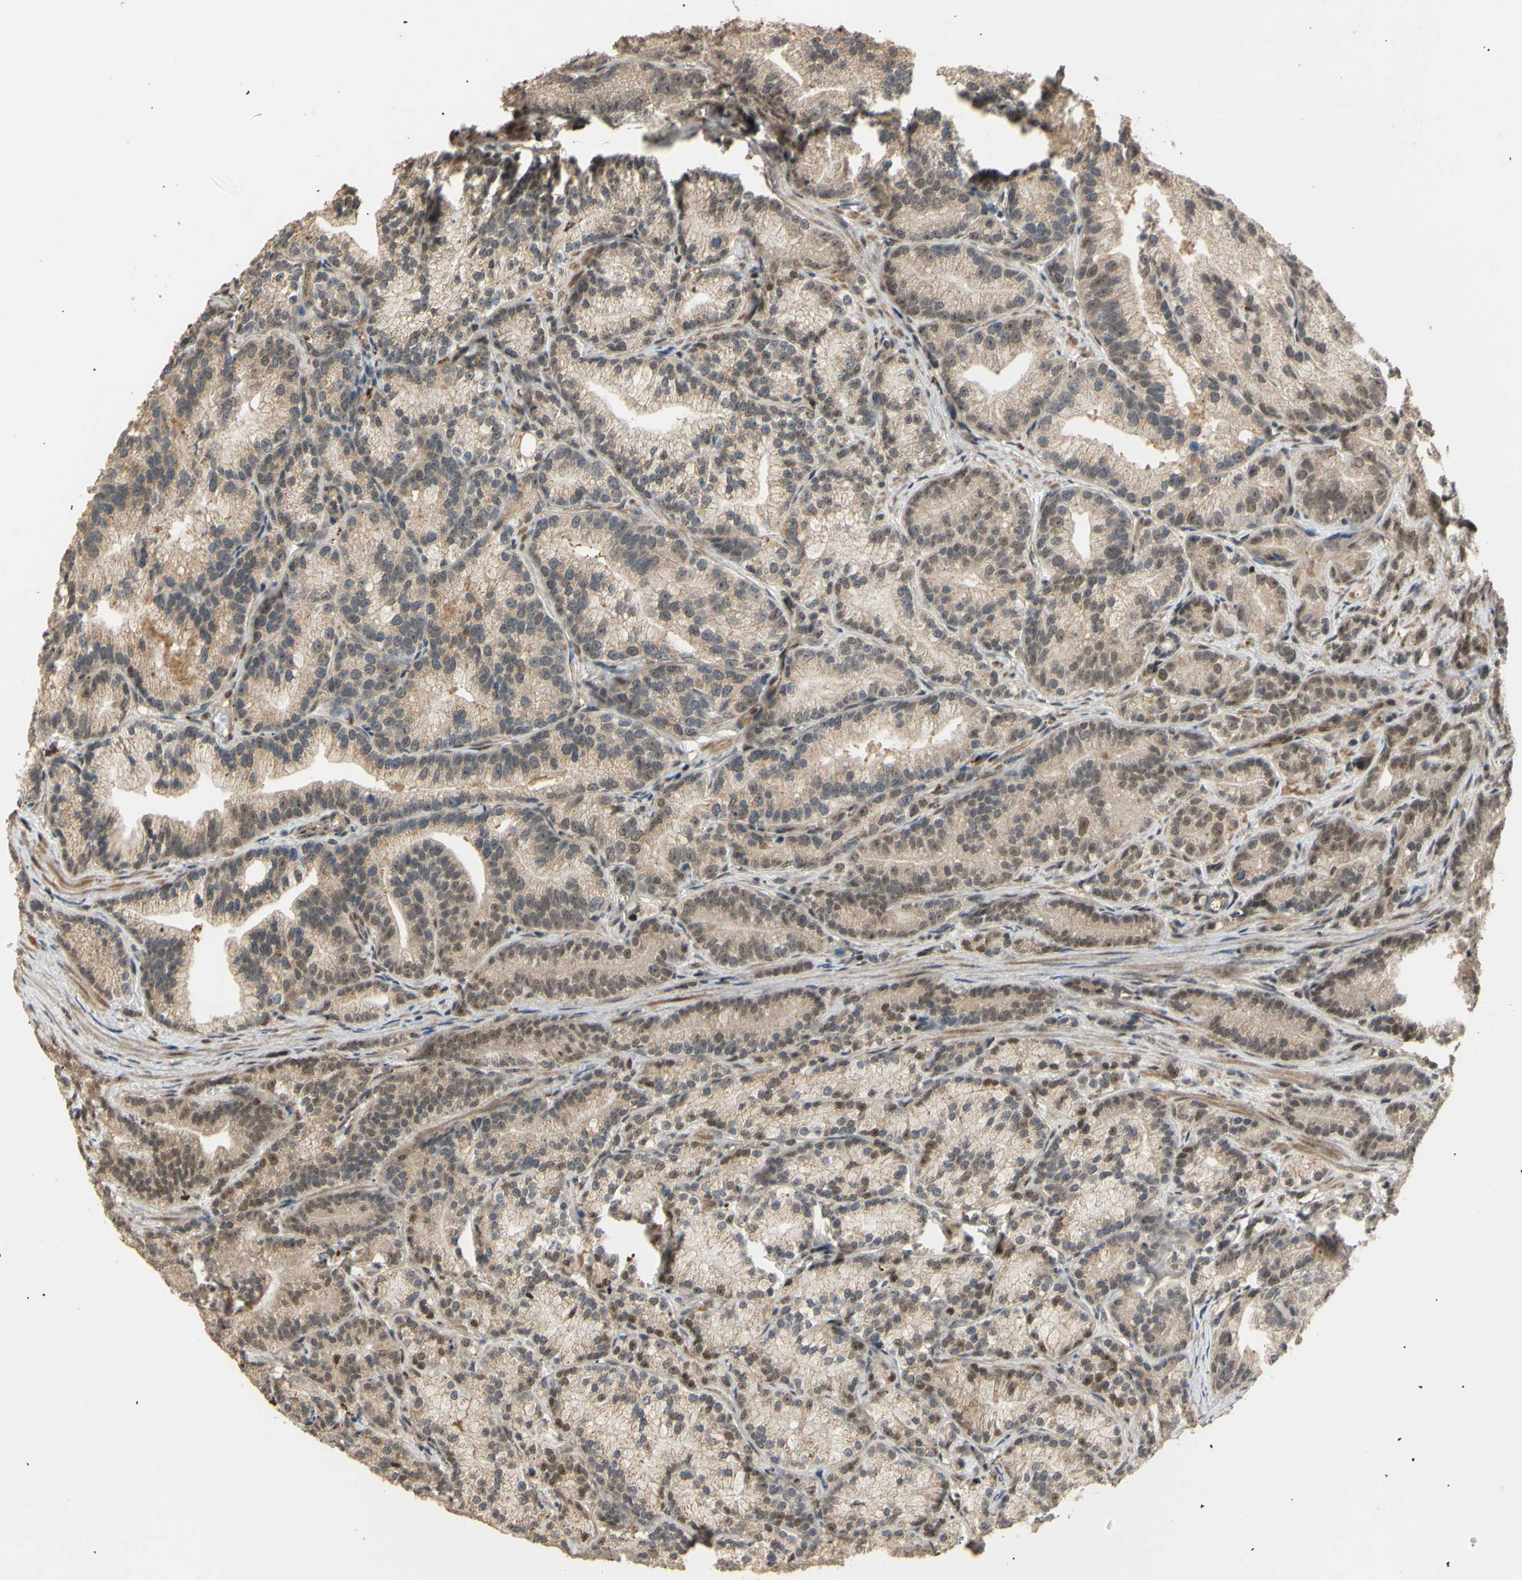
{"staining": {"intensity": "weak", "quantity": ">75%", "location": "cytoplasmic/membranous"}, "tissue": "prostate cancer", "cell_type": "Tumor cells", "image_type": "cancer", "snomed": [{"axis": "morphology", "description": "Adenocarcinoma, Low grade"}, {"axis": "topography", "description": "Prostate"}], "caption": "Human prostate cancer (adenocarcinoma (low-grade)) stained with a brown dye reveals weak cytoplasmic/membranous positive positivity in approximately >75% of tumor cells.", "gene": "GTF2E2", "patient": {"sex": "male", "age": 89}}